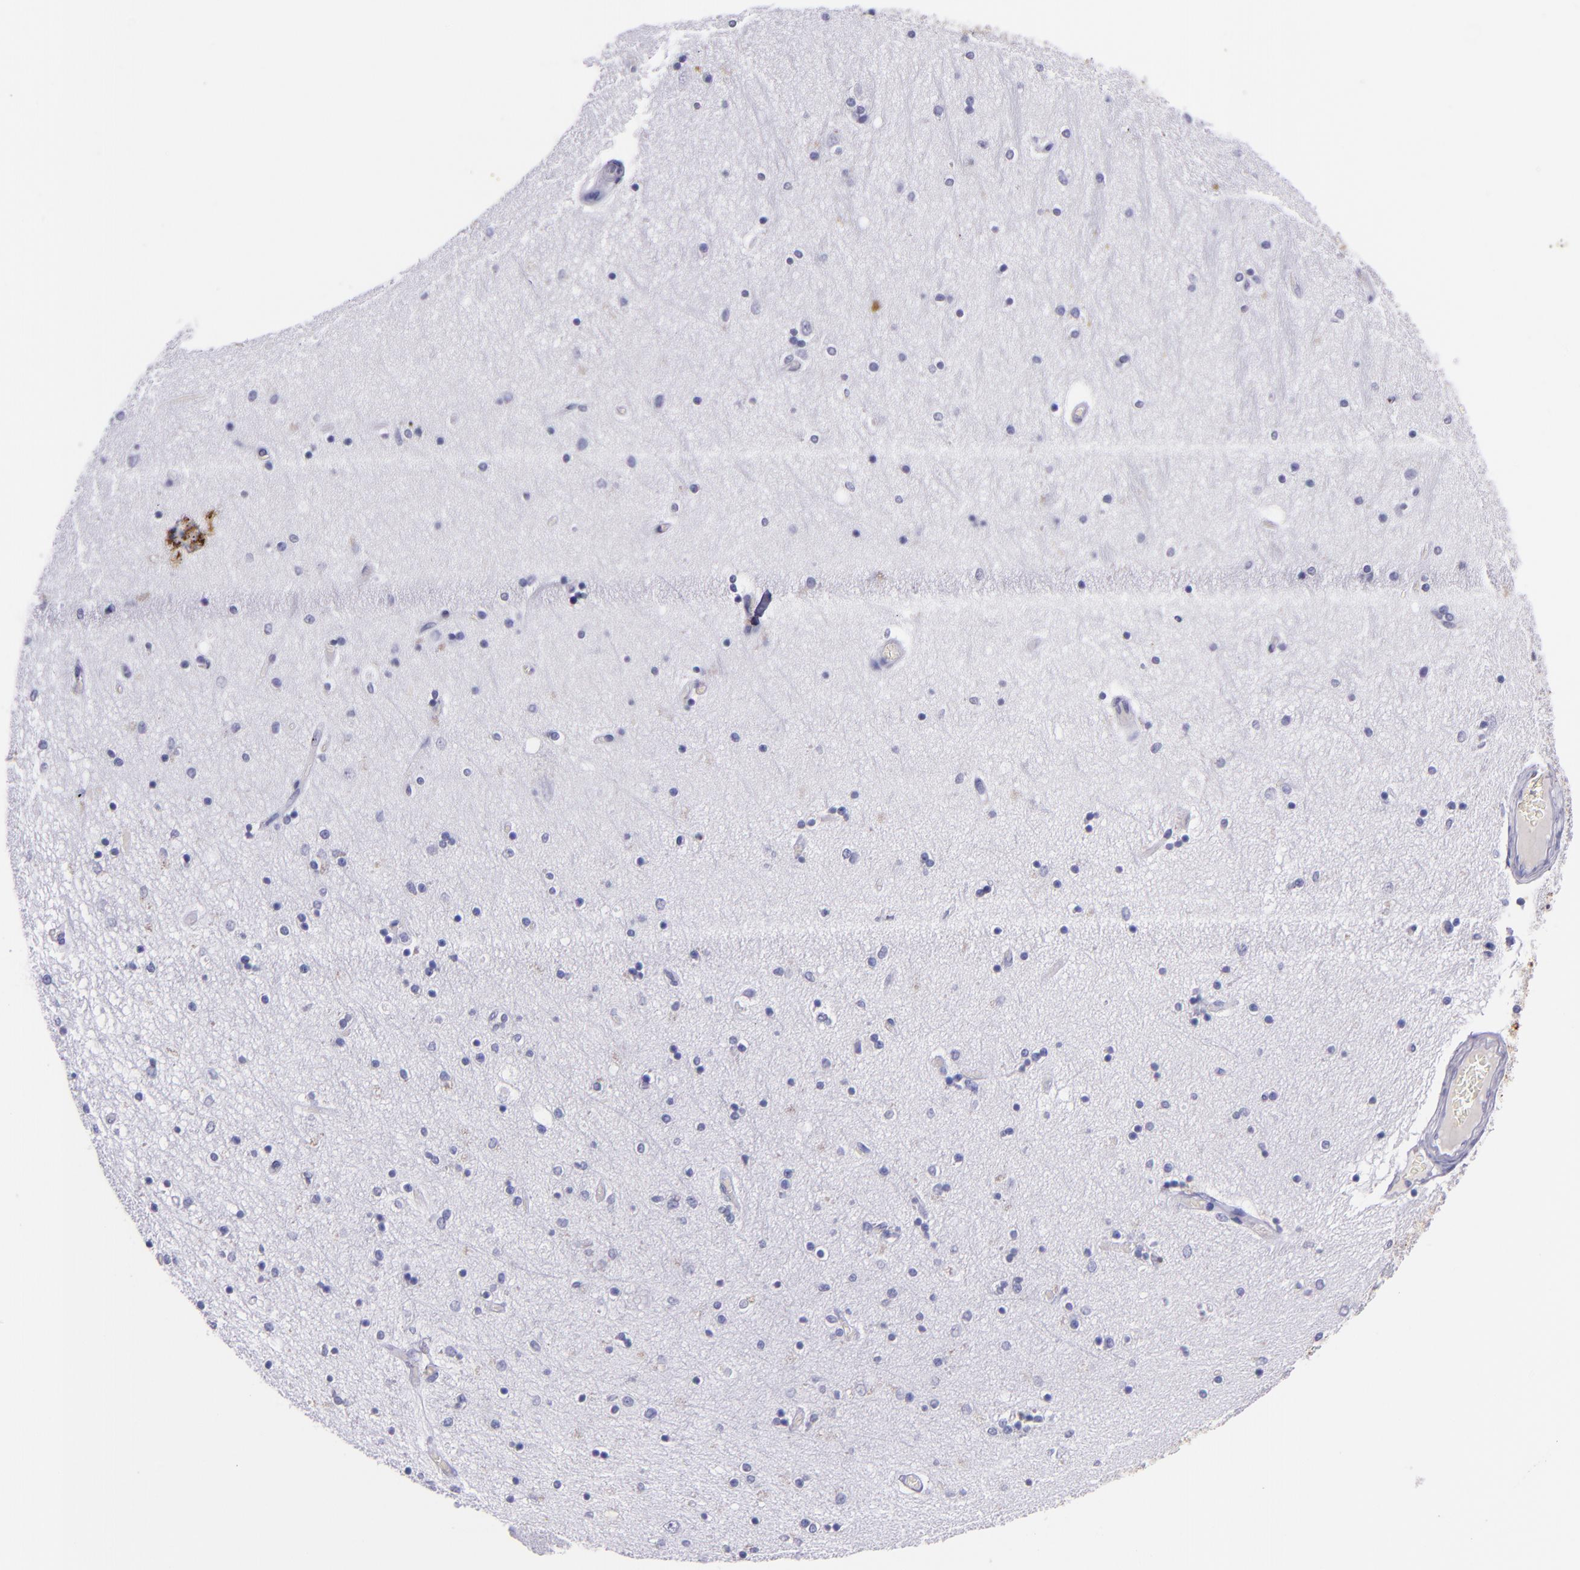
{"staining": {"intensity": "negative", "quantity": "none", "location": "none"}, "tissue": "hippocampus", "cell_type": "Glial cells", "image_type": "normal", "snomed": [{"axis": "morphology", "description": "Normal tissue, NOS"}, {"axis": "topography", "description": "Hippocampus"}], "caption": "Hippocampus was stained to show a protein in brown. There is no significant positivity in glial cells. (Brightfield microscopy of DAB (3,3'-diaminobenzidine) immunohistochemistry at high magnification).", "gene": "KRT4", "patient": {"sex": "female", "age": 54}}